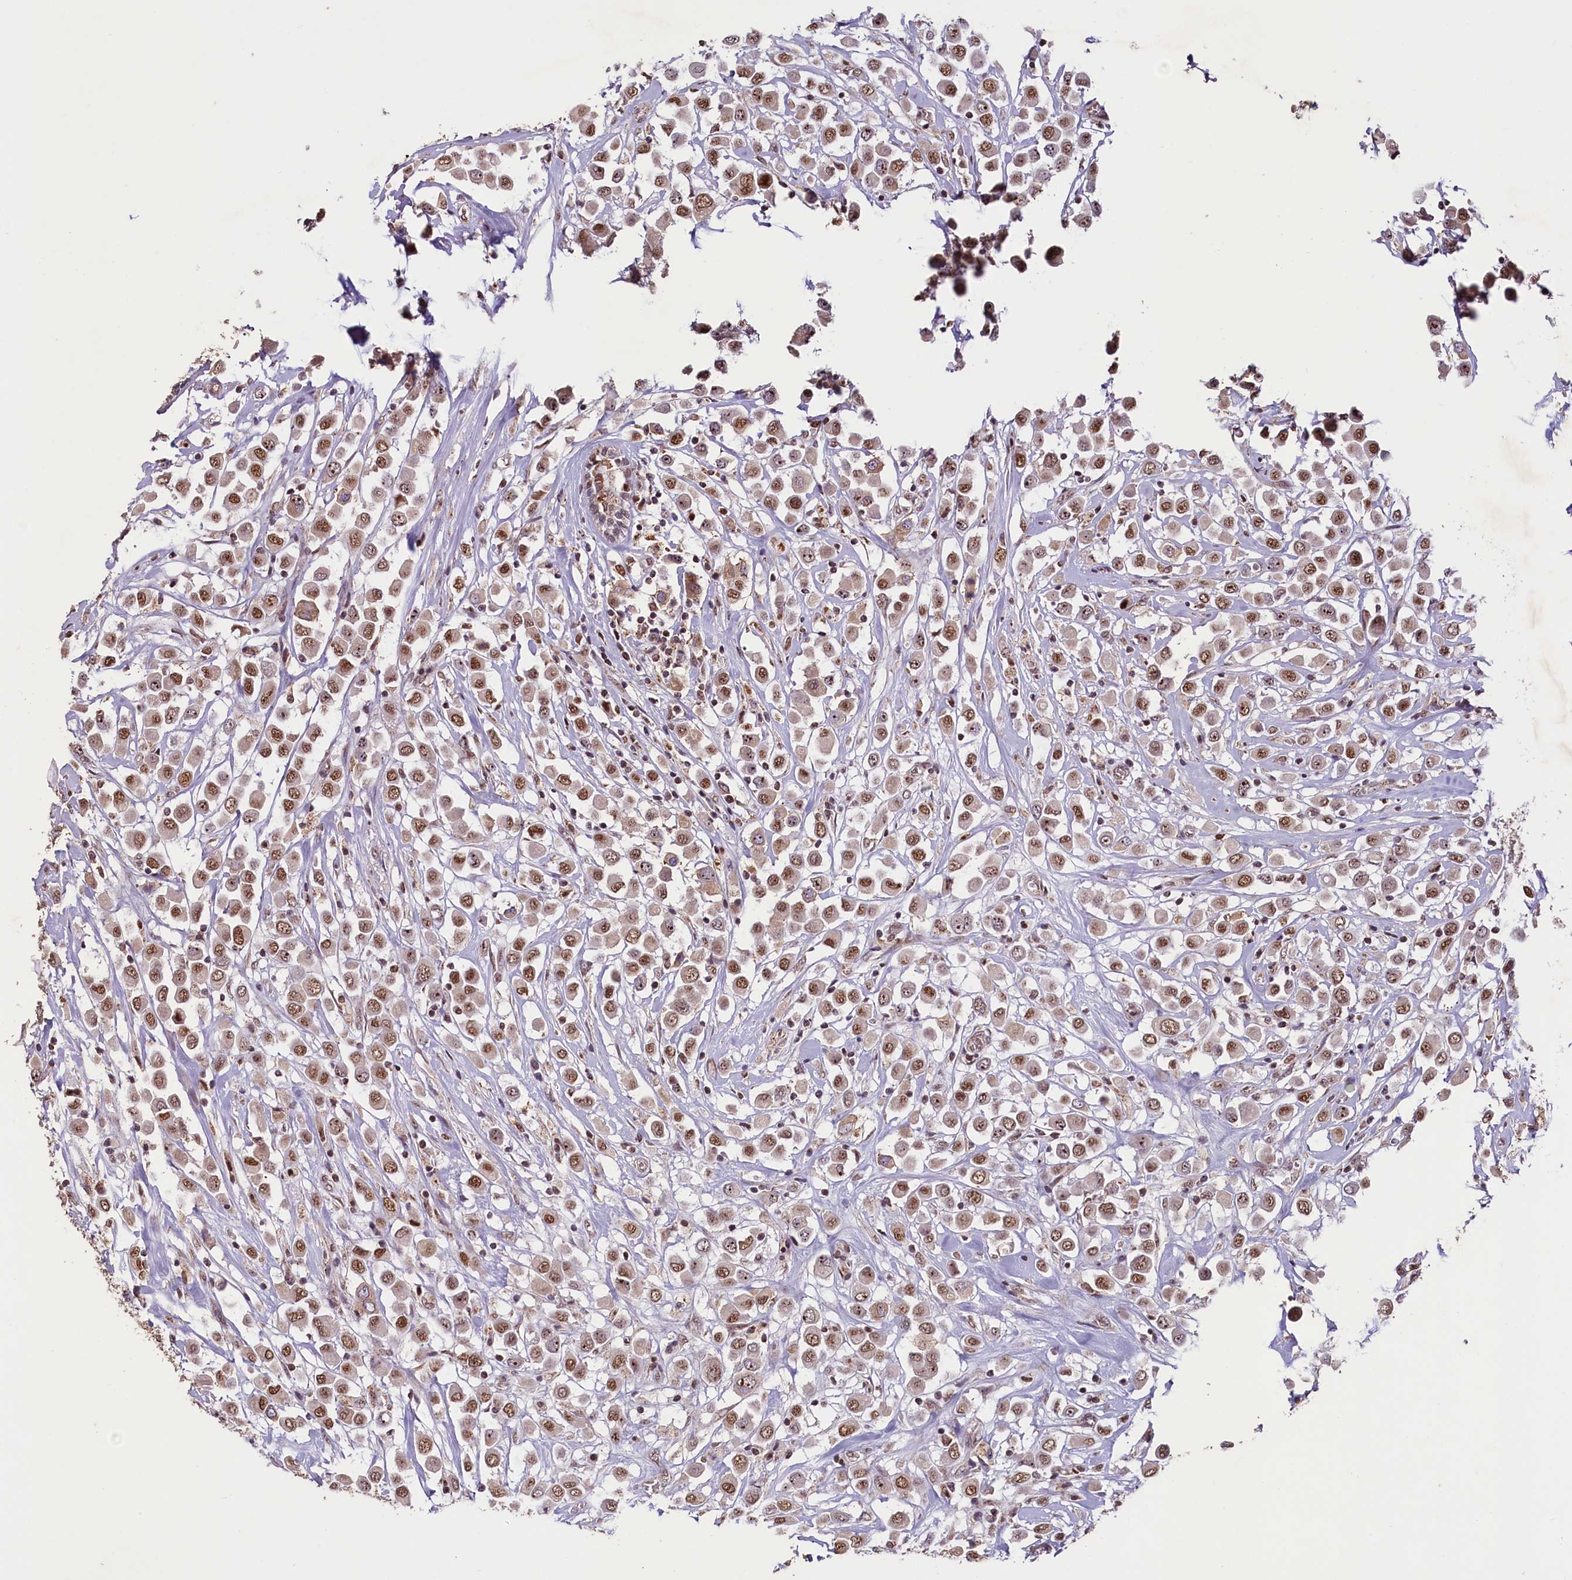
{"staining": {"intensity": "moderate", "quantity": ">75%", "location": "nuclear"}, "tissue": "breast cancer", "cell_type": "Tumor cells", "image_type": "cancer", "snomed": [{"axis": "morphology", "description": "Duct carcinoma"}, {"axis": "topography", "description": "Breast"}], "caption": "A micrograph of breast intraductal carcinoma stained for a protein reveals moderate nuclear brown staining in tumor cells.", "gene": "PDE6D", "patient": {"sex": "female", "age": 61}}